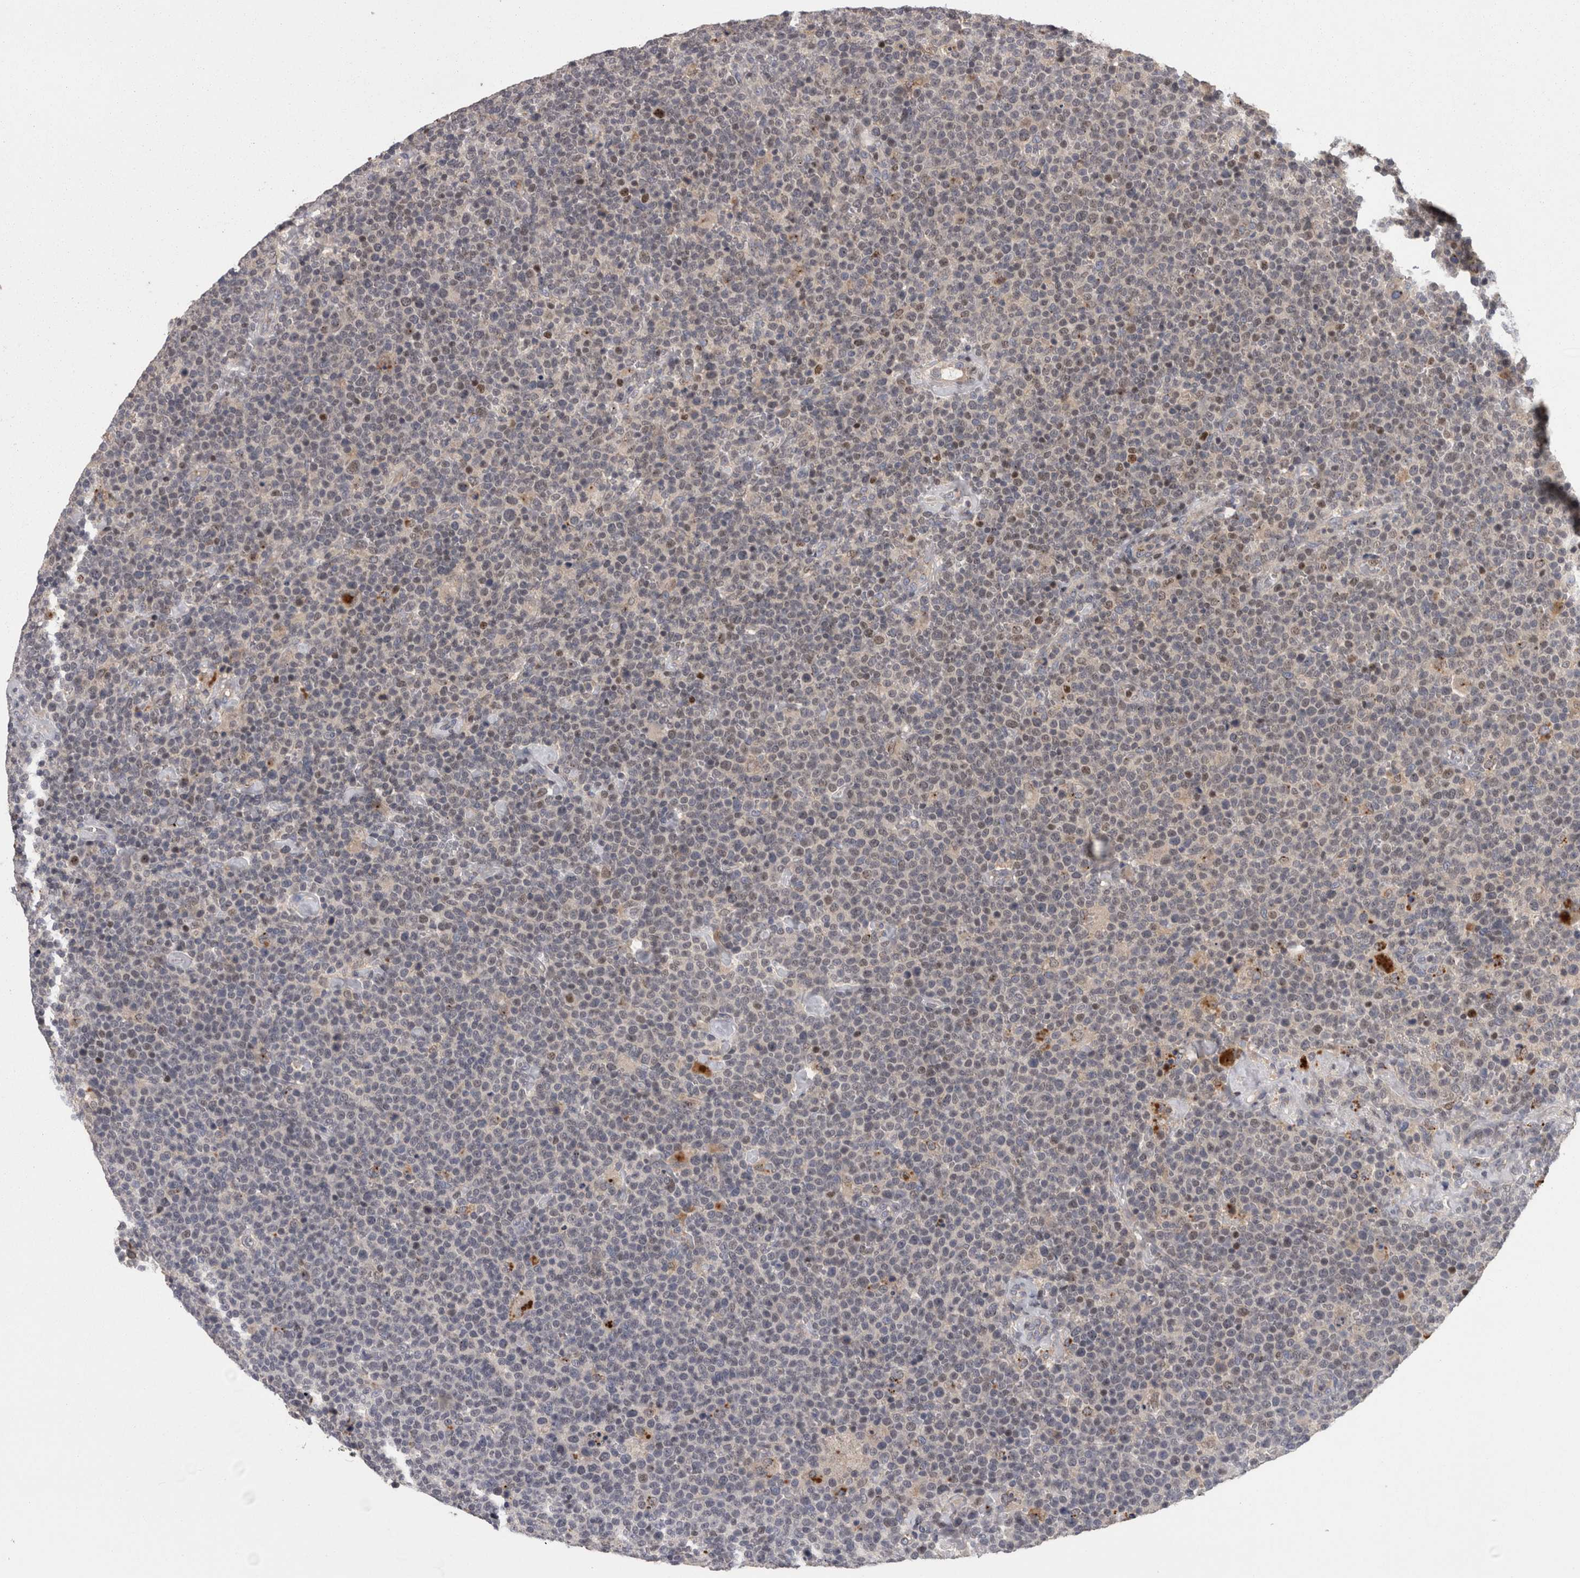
{"staining": {"intensity": "negative", "quantity": "none", "location": "none"}, "tissue": "lymphoma", "cell_type": "Tumor cells", "image_type": "cancer", "snomed": [{"axis": "morphology", "description": "Malignant lymphoma, non-Hodgkin's type, High grade"}, {"axis": "topography", "description": "Lymph node"}], "caption": "This histopathology image is of lymphoma stained with immunohistochemistry to label a protein in brown with the nuclei are counter-stained blue. There is no positivity in tumor cells.", "gene": "PCM1", "patient": {"sex": "male", "age": 61}}